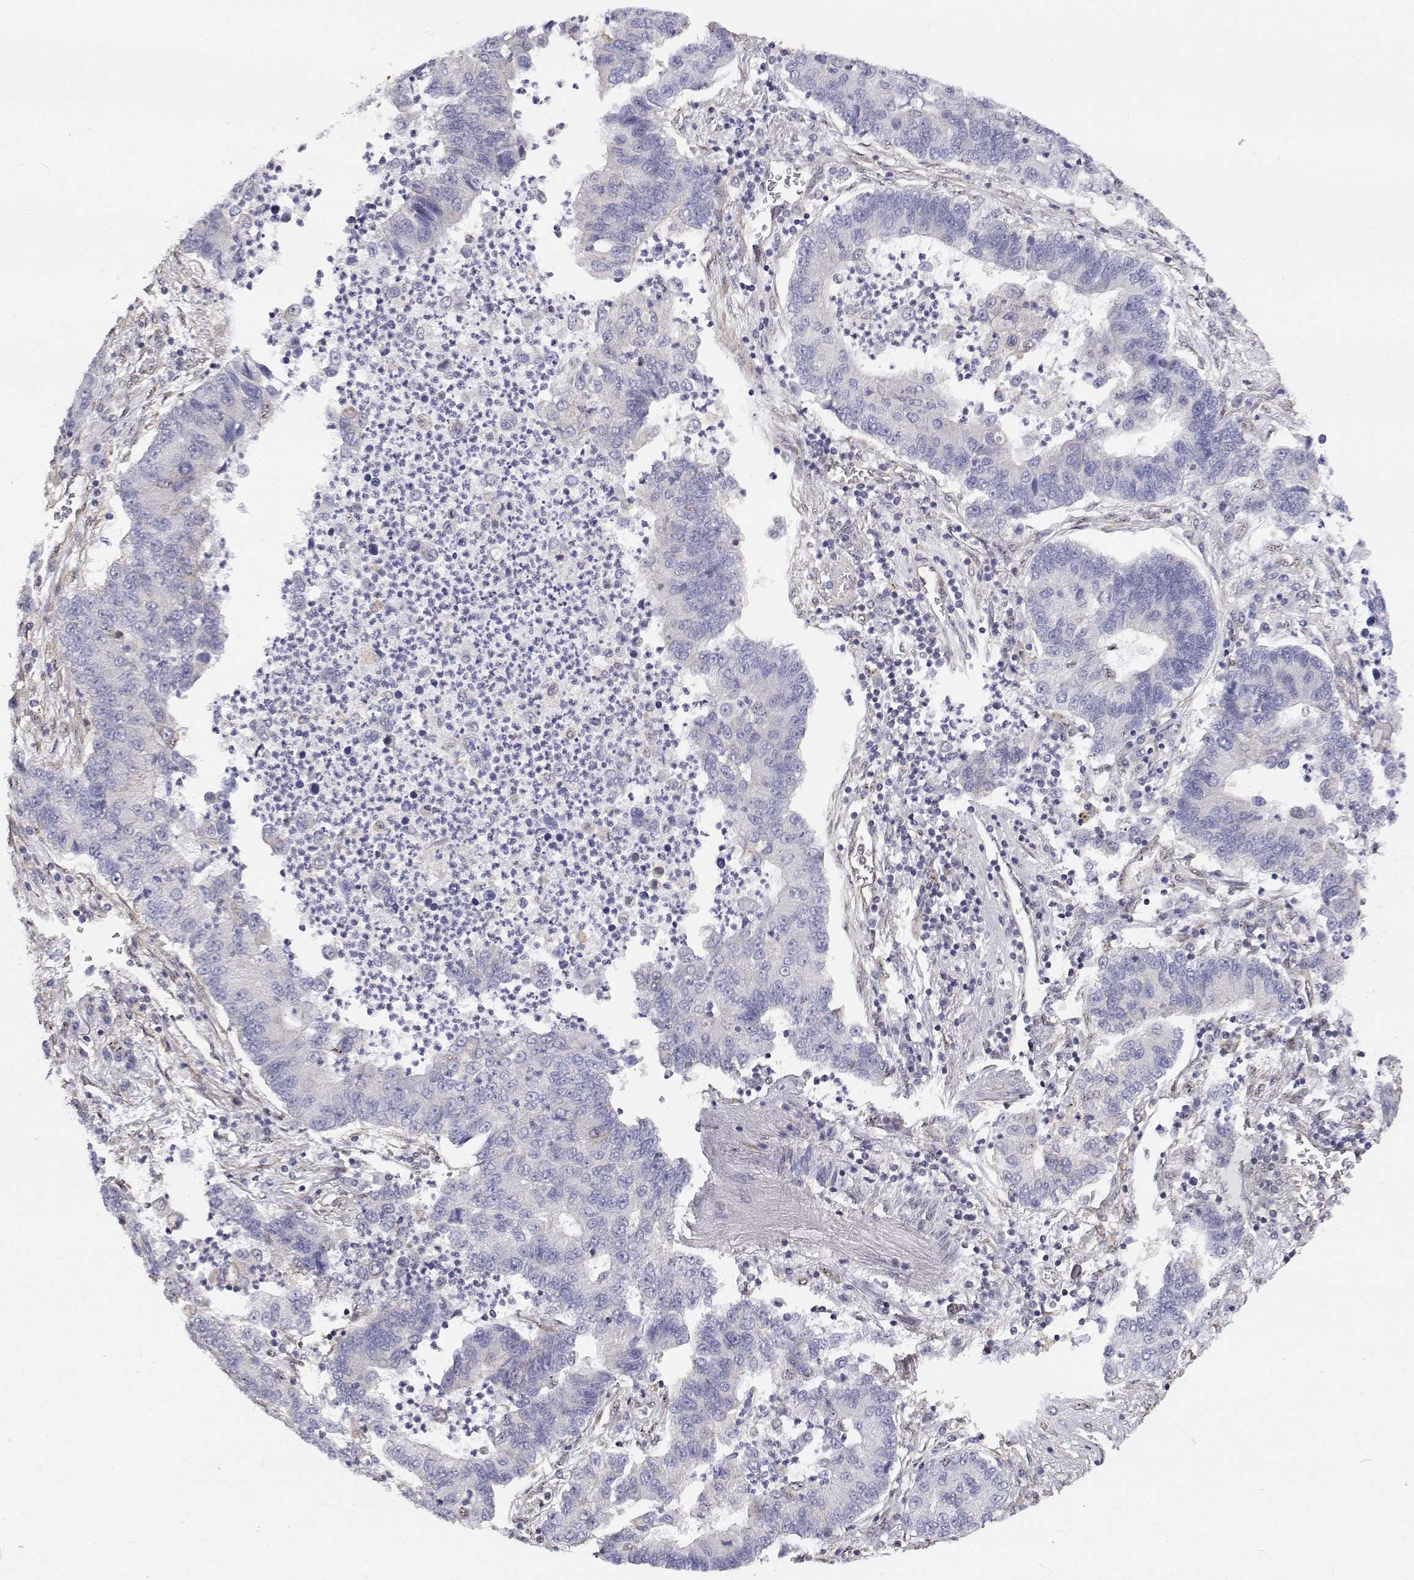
{"staining": {"intensity": "negative", "quantity": "none", "location": "none"}, "tissue": "lung cancer", "cell_type": "Tumor cells", "image_type": "cancer", "snomed": [{"axis": "morphology", "description": "Adenocarcinoma, NOS"}, {"axis": "topography", "description": "Lung"}], "caption": "Protein analysis of lung cancer displays no significant expression in tumor cells.", "gene": "GSDMA", "patient": {"sex": "female", "age": 57}}